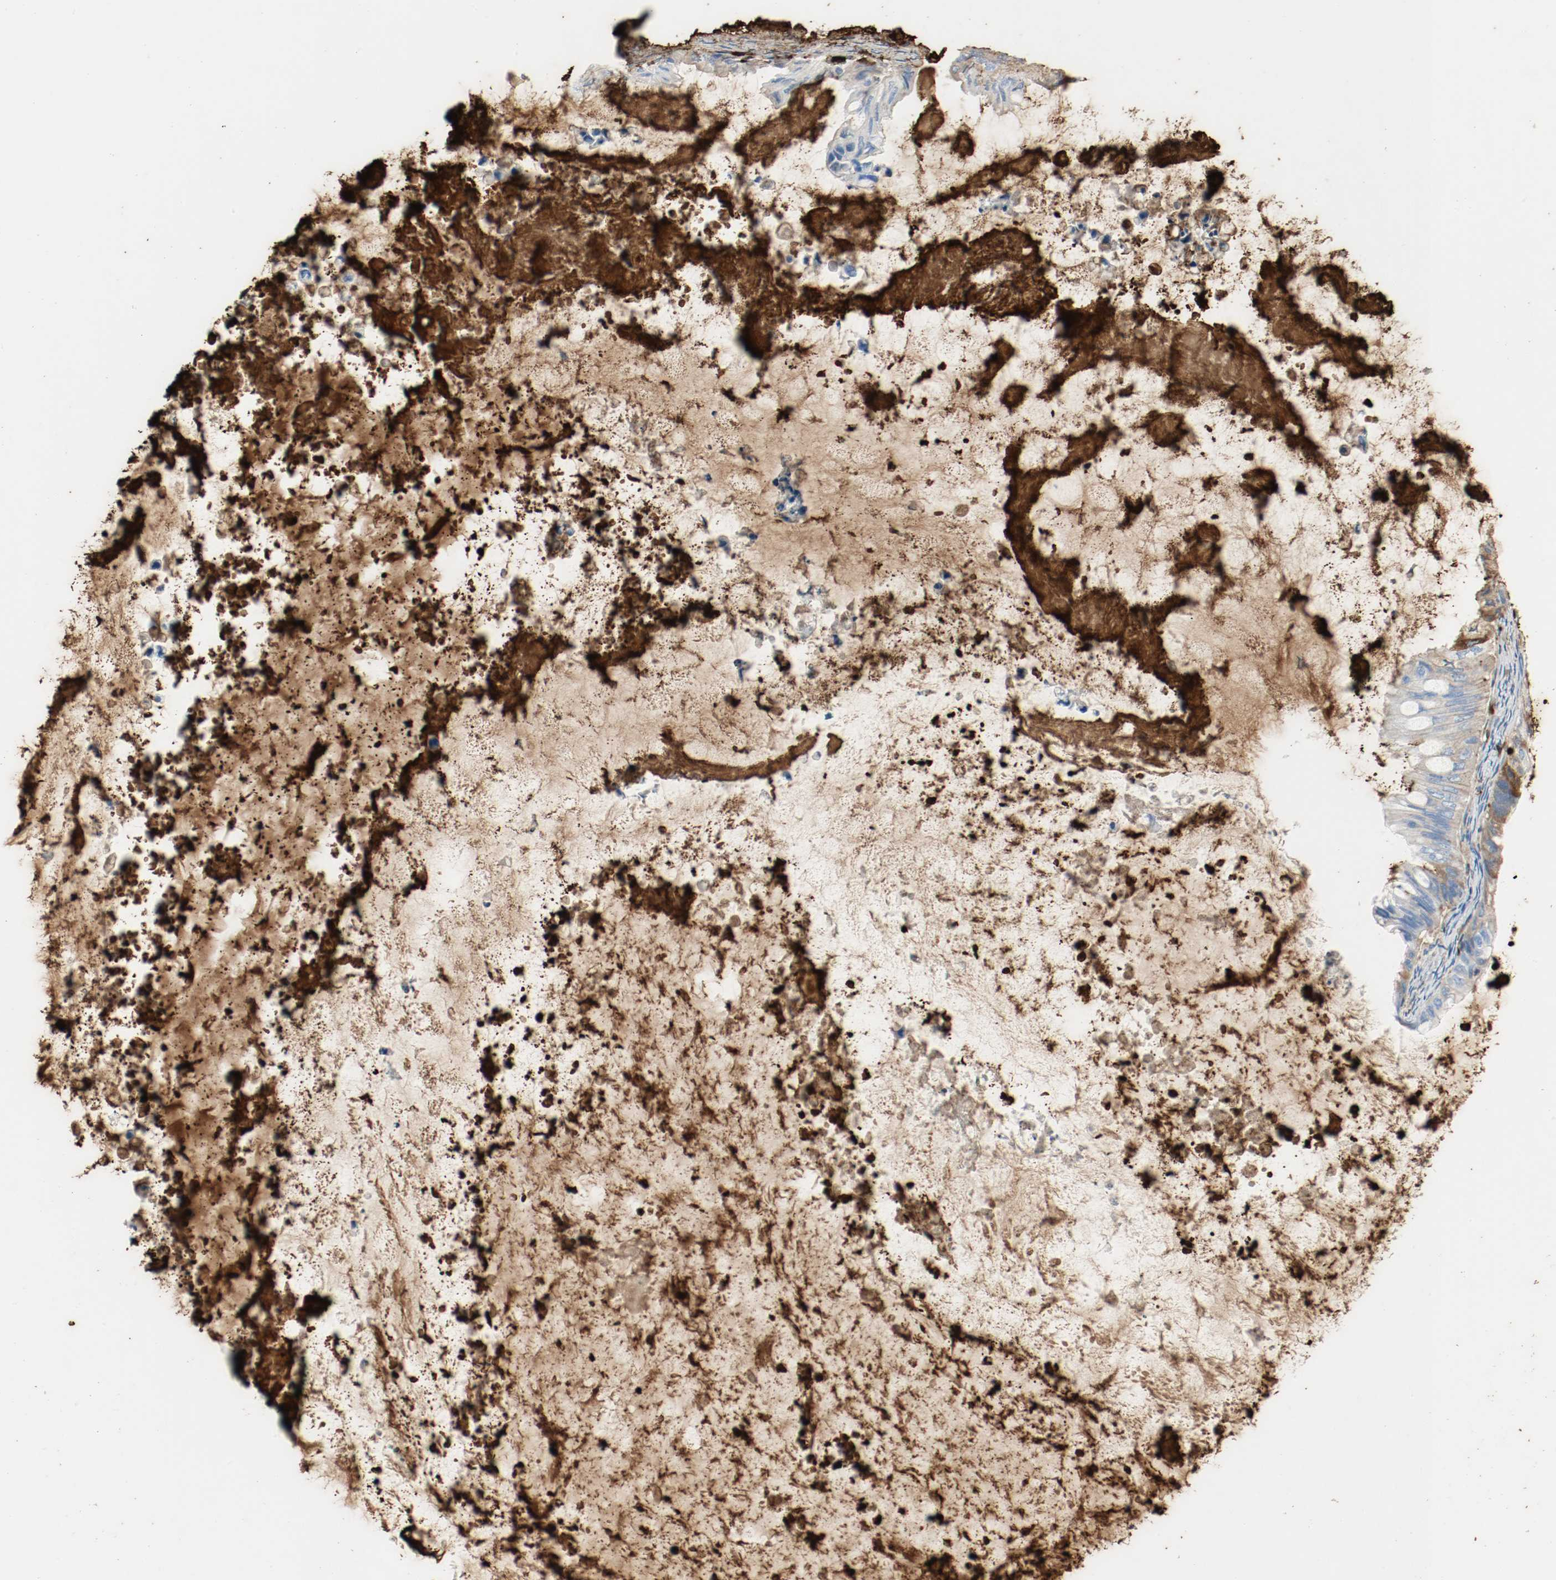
{"staining": {"intensity": "weak", "quantity": "25%-75%", "location": "cytoplasmic/membranous"}, "tissue": "ovarian cancer", "cell_type": "Tumor cells", "image_type": "cancer", "snomed": [{"axis": "morphology", "description": "Cystadenocarcinoma, mucinous, NOS"}, {"axis": "topography", "description": "Ovary"}], "caption": "Ovarian cancer (mucinous cystadenocarcinoma) was stained to show a protein in brown. There is low levels of weak cytoplasmic/membranous expression in about 25%-75% of tumor cells.", "gene": "S100A9", "patient": {"sex": "female", "age": 80}}